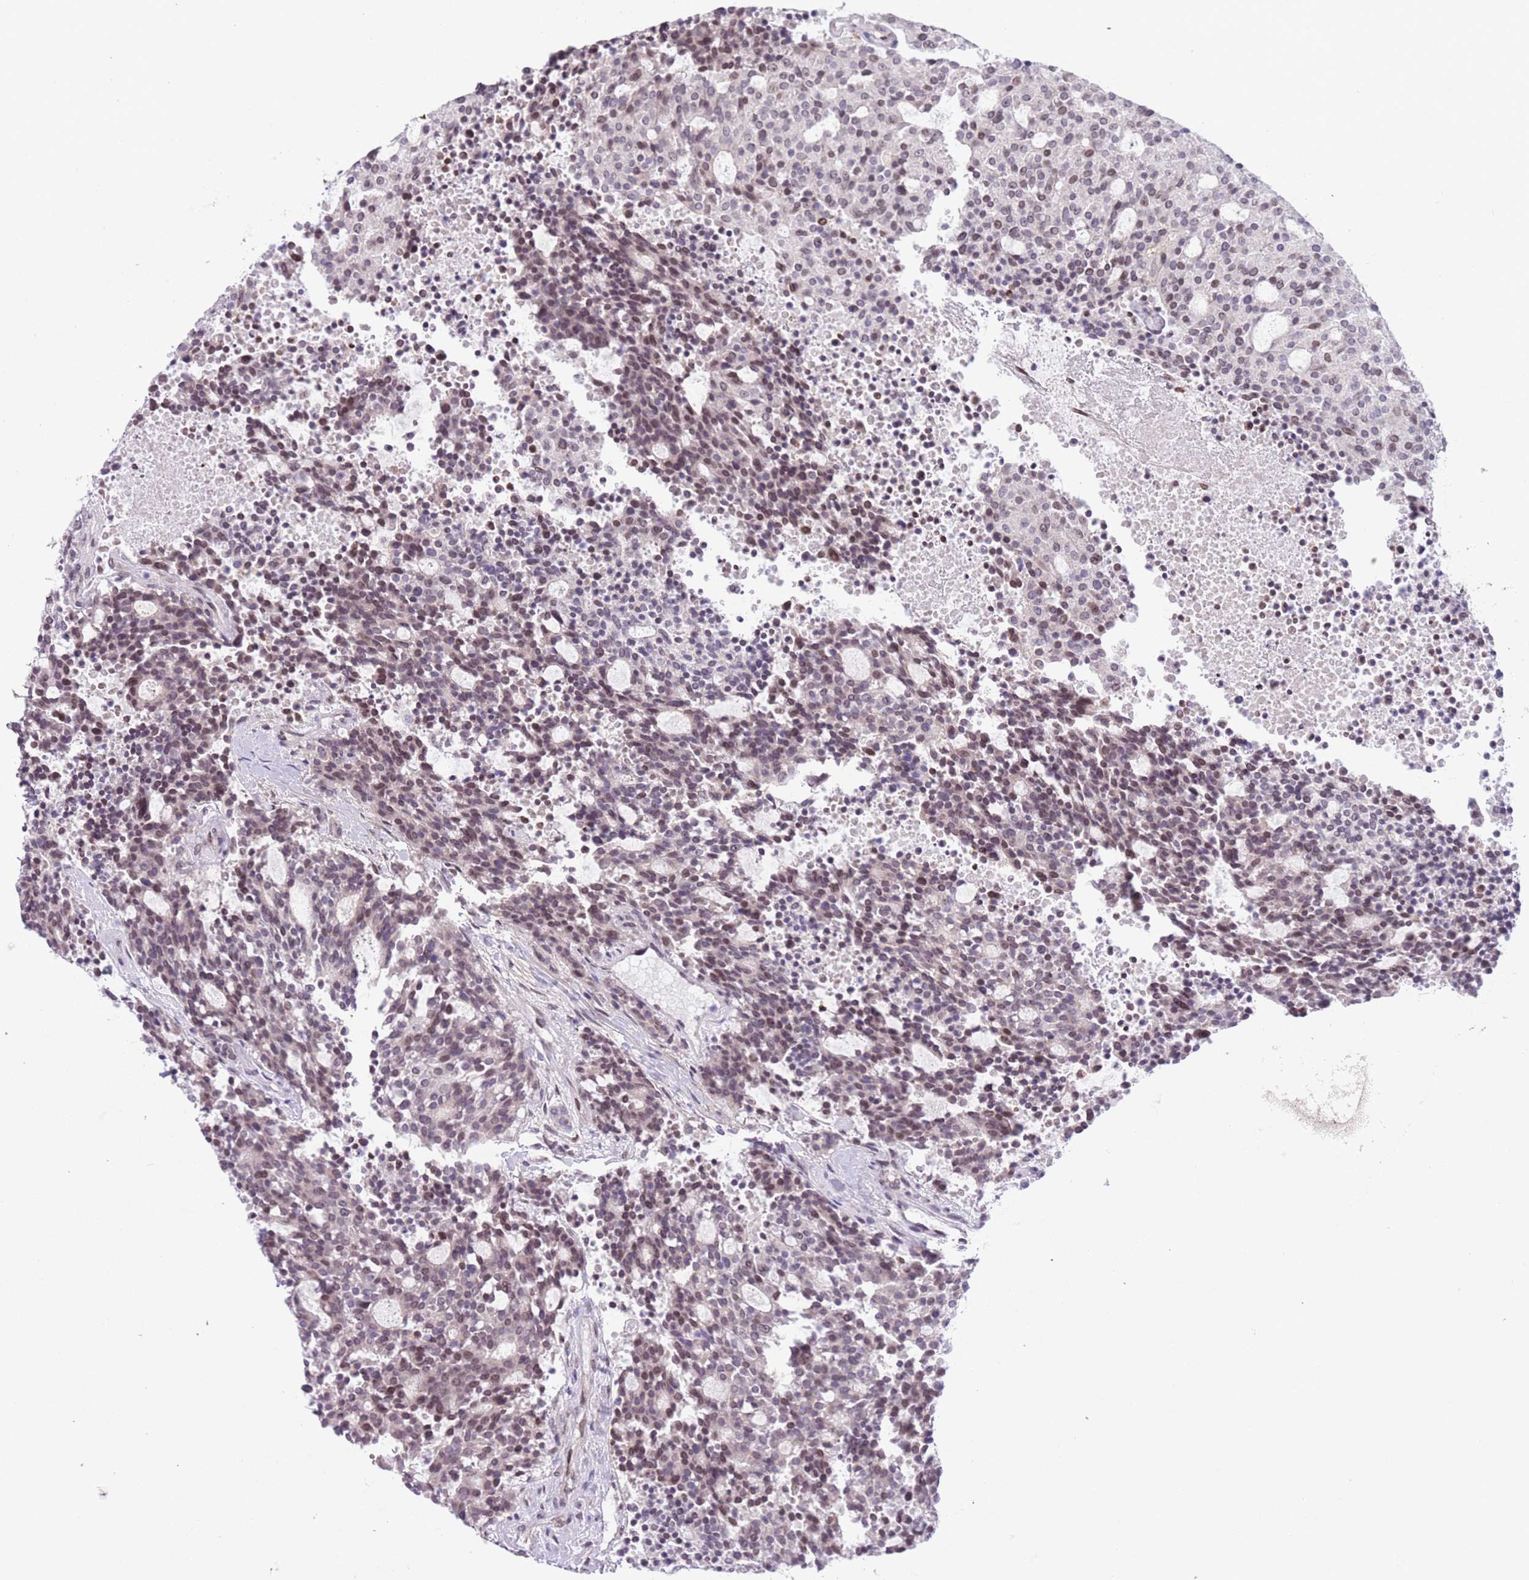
{"staining": {"intensity": "moderate", "quantity": "25%-75%", "location": "nuclear"}, "tissue": "carcinoid", "cell_type": "Tumor cells", "image_type": "cancer", "snomed": [{"axis": "morphology", "description": "Carcinoid, malignant, NOS"}, {"axis": "topography", "description": "Pancreas"}], "caption": "Moderate nuclear staining is identified in approximately 25%-75% of tumor cells in carcinoid (malignant).", "gene": "ZGLP1", "patient": {"sex": "female", "age": 54}}